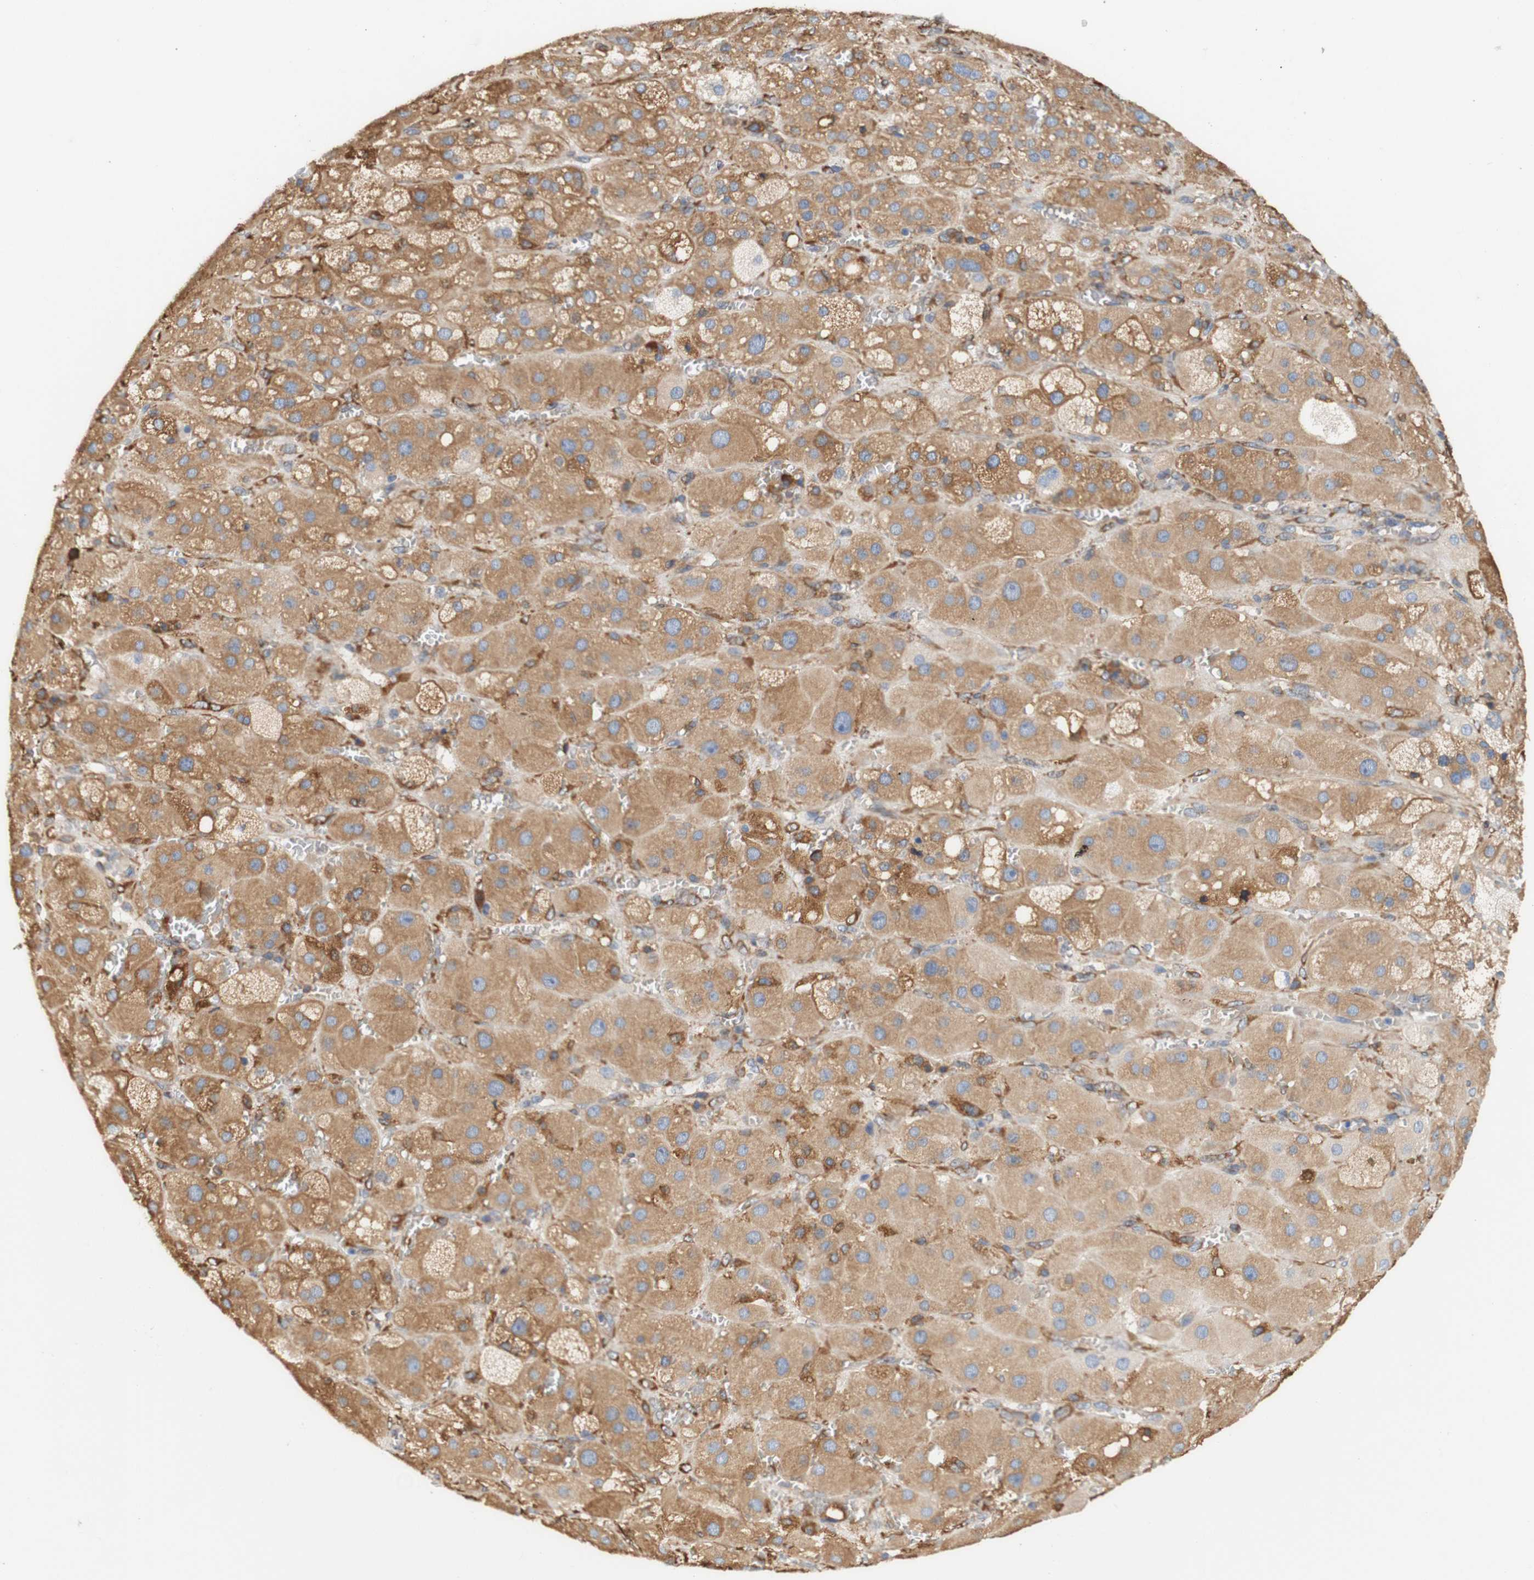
{"staining": {"intensity": "moderate", "quantity": ">75%", "location": "cytoplasmic/membranous"}, "tissue": "adrenal gland", "cell_type": "Glandular cells", "image_type": "normal", "snomed": [{"axis": "morphology", "description": "Normal tissue, NOS"}, {"axis": "topography", "description": "Adrenal gland"}], "caption": "Immunohistochemical staining of benign adrenal gland shows moderate cytoplasmic/membranous protein expression in approximately >75% of glandular cells. Using DAB (brown) and hematoxylin (blue) stains, captured at high magnification using brightfield microscopy.", "gene": "EIF2AK4", "patient": {"sex": "female", "age": 47}}